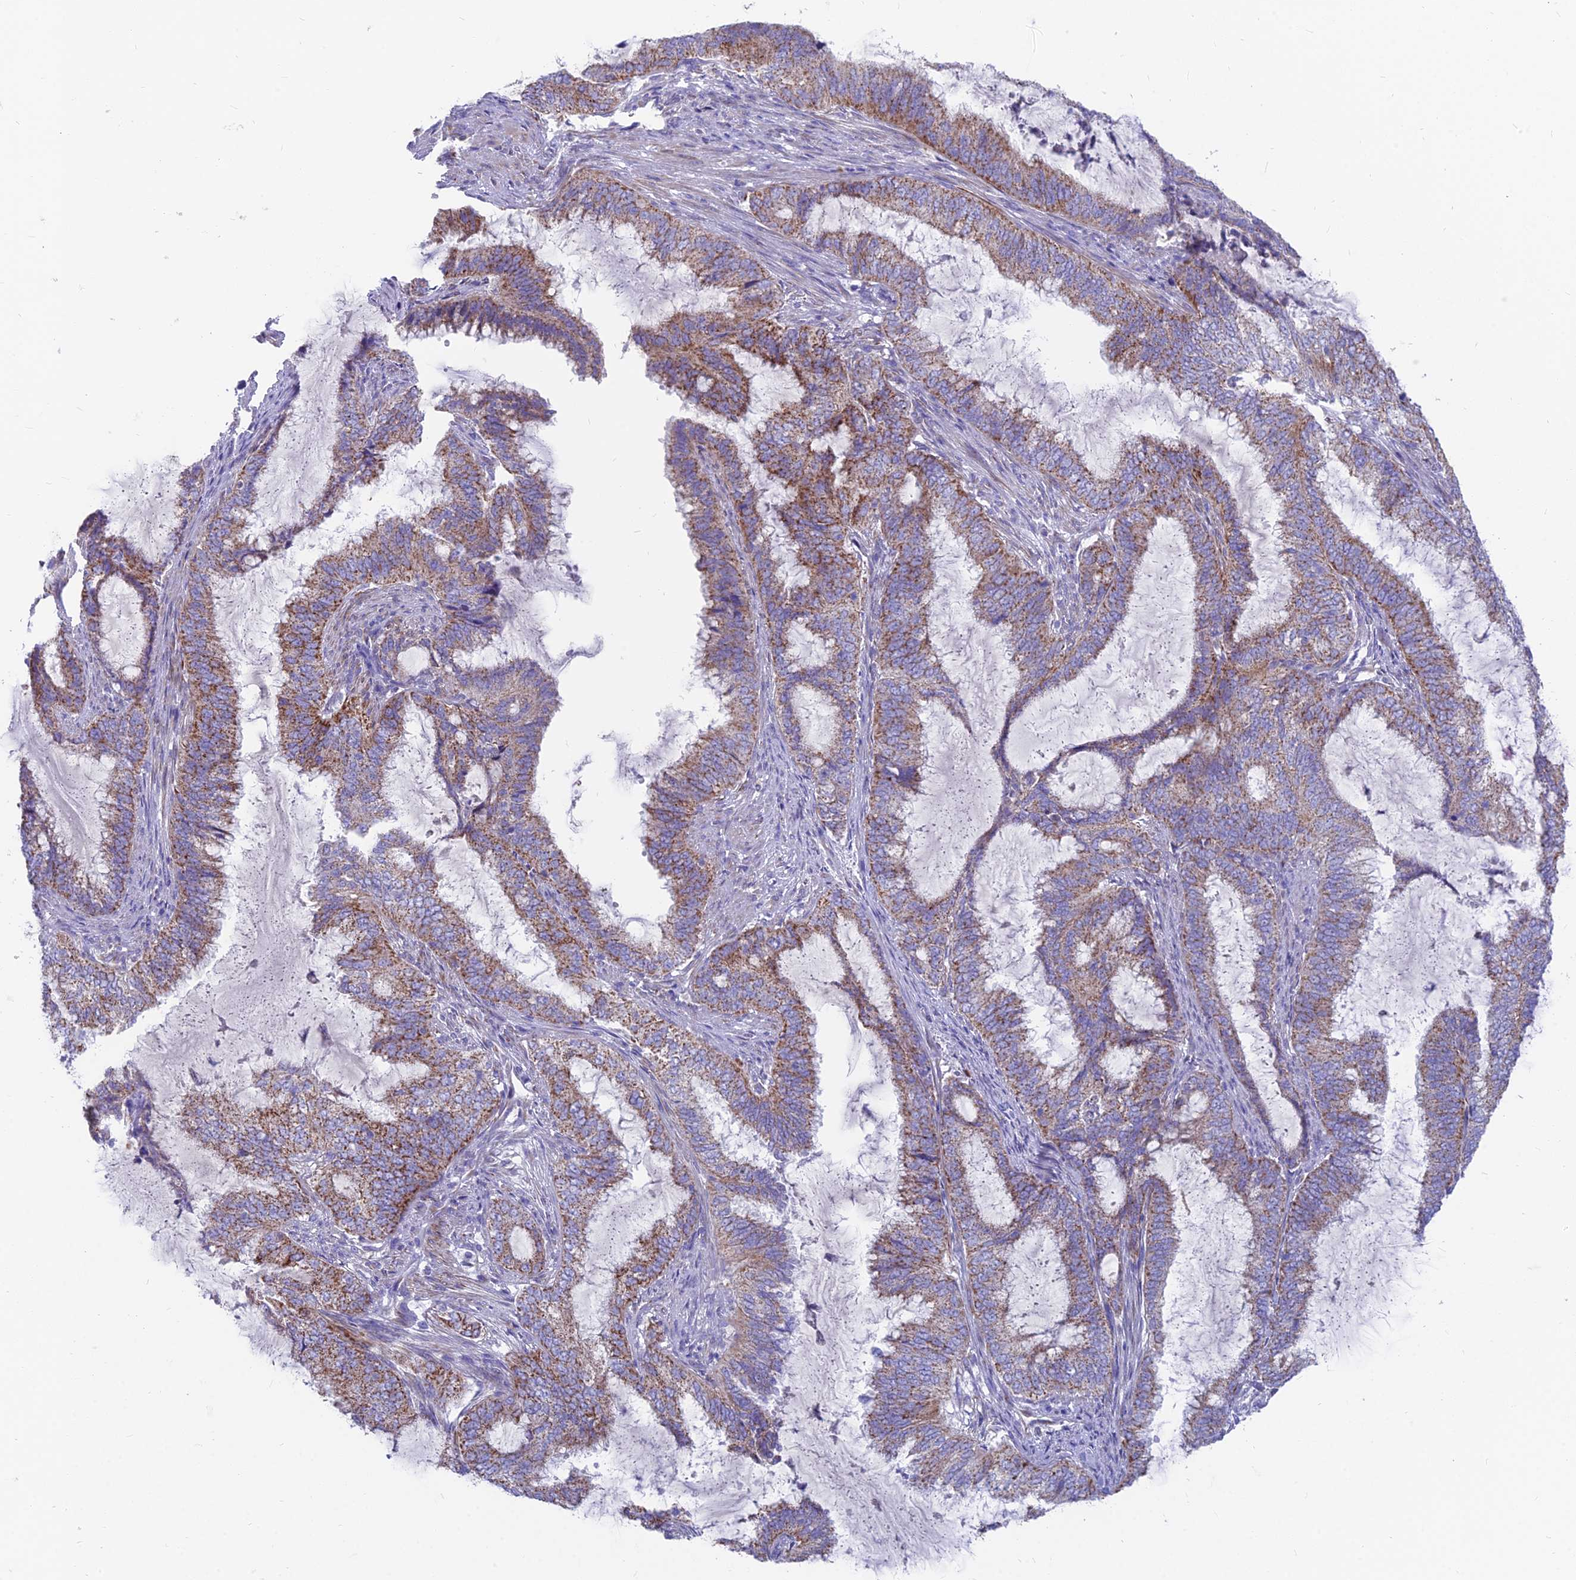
{"staining": {"intensity": "moderate", "quantity": ">75%", "location": "cytoplasmic/membranous"}, "tissue": "endometrial cancer", "cell_type": "Tumor cells", "image_type": "cancer", "snomed": [{"axis": "morphology", "description": "Adenocarcinoma, NOS"}, {"axis": "topography", "description": "Endometrium"}], "caption": "The photomicrograph displays a brown stain indicating the presence of a protein in the cytoplasmic/membranous of tumor cells in adenocarcinoma (endometrial).", "gene": "TIGD6", "patient": {"sex": "female", "age": 51}}